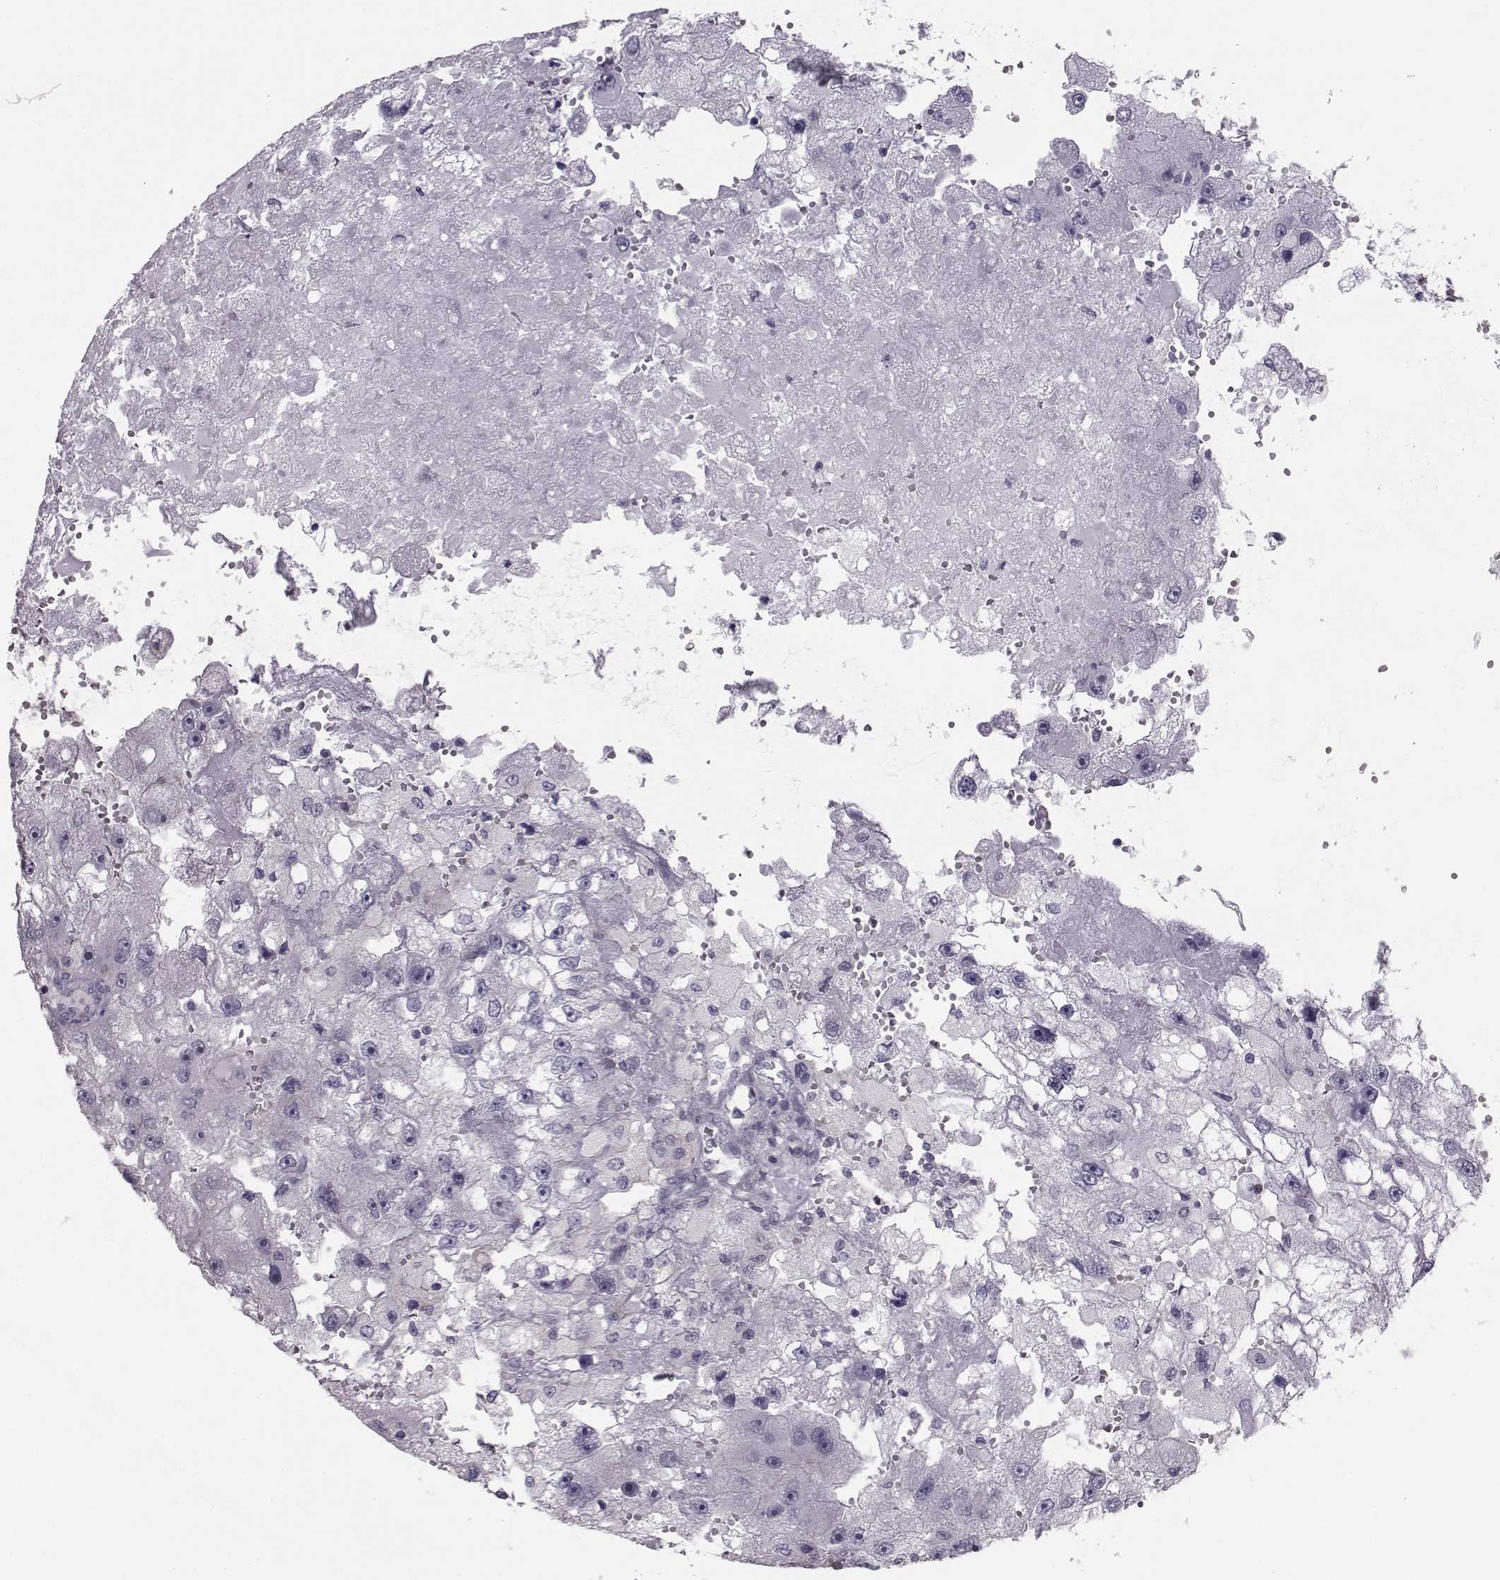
{"staining": {"intensity": "negative", "quantity": "none", "location": "none"}, "tissue": "renal cancer", "cell_type": "Tumor cells", "image_type": "cancer", "snomed": [{"axis": "morphology", "description": "Adenocarcinoma, NOS"}, {"axis": "topography", "description": "Kidney"}], "caption": "IHC histopathology image of renal cancer (adenocarcinoma) stained for a protein (brown), which displays no expression in tumor cells.", "gene": "GARIN3", "patient": {"sex": "male", "age": 63}}